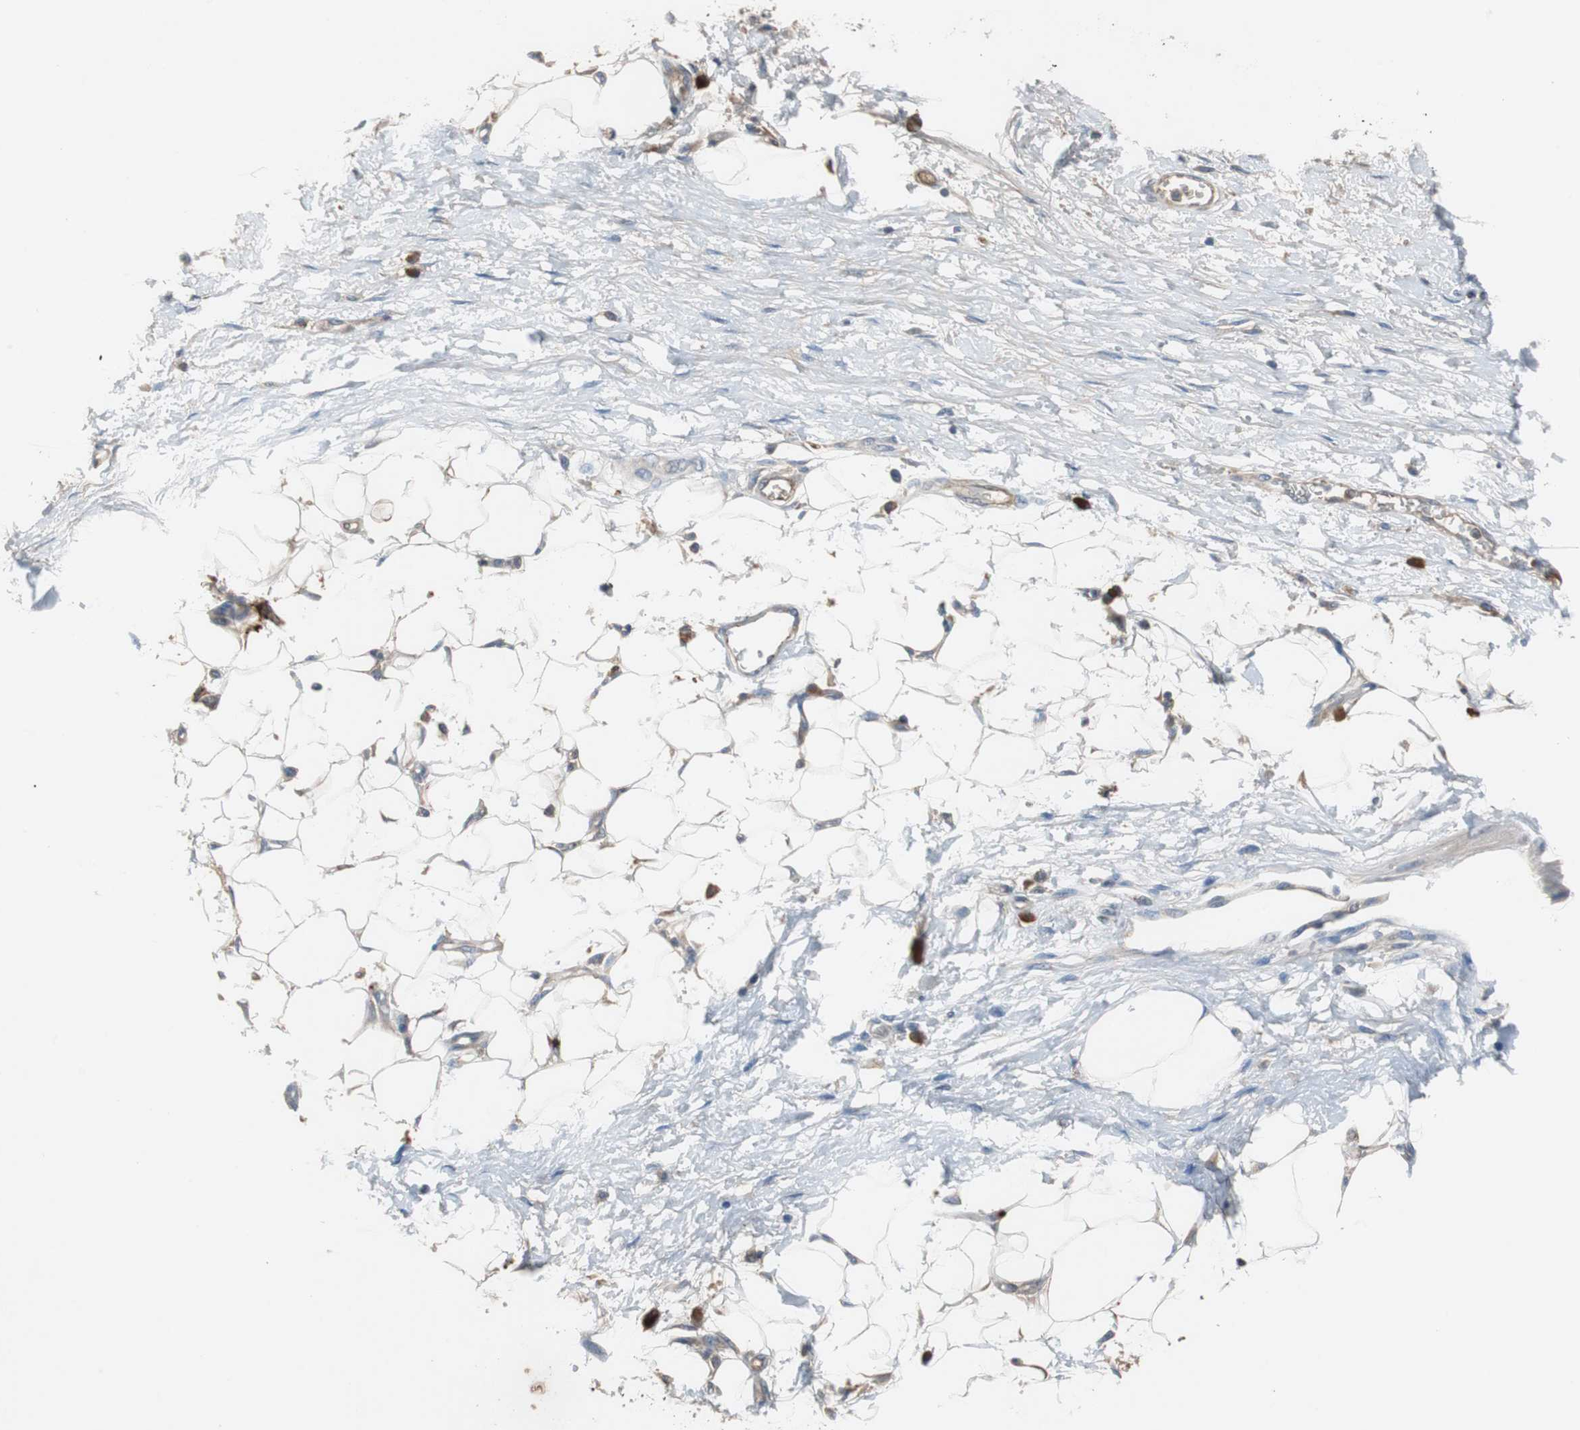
{"staining": {"intensity": "weak", "quantity": "<25%", "location": "cytoplasmic/membranous"}, "tissue": "adipose tissue", "cell_type": "Adipocytes", "image_type": "normal", "snomed": [{"axis": "morphology", "description": "Normal tissue, NOS"}, {"axis": "morphology", "description": "Urothelial carcinoma, High grade"}, {"axis": "topography", "description": "Vascular tissue"}, {"axis": "topography", "description": "Urinary bladder"}], "caption": "The photomicrograph exhibits no staining of adipocytes in unremarkable adipose tissue.", "gene": "SORT1", "patient": {"sex": "female", "age": 56}}